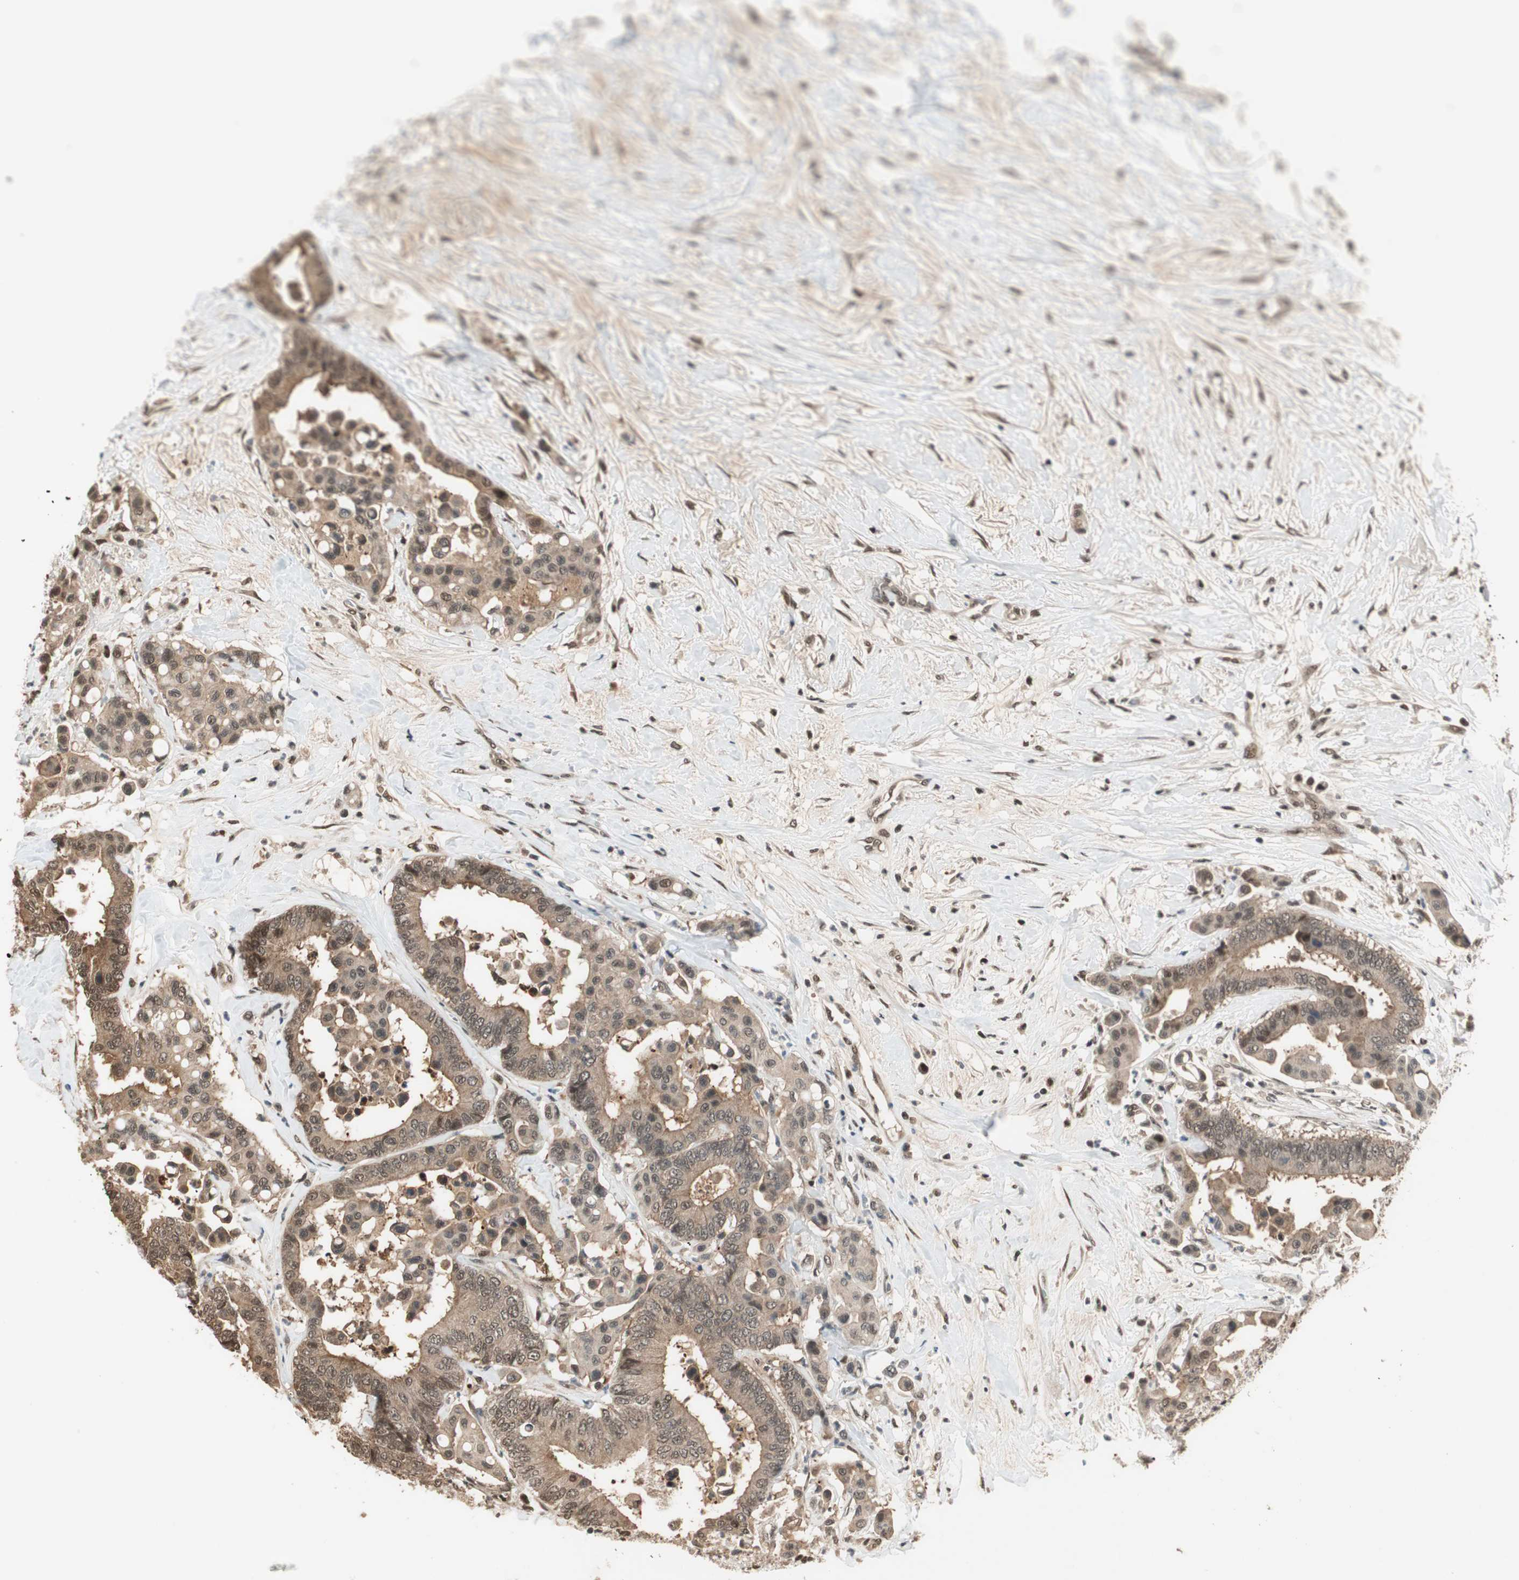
{"staining": {"intensity": "weak", "quantity": ">75%", "location": "cytoplasmic/membranous,nuclear"}, "tissue": "colorectal cancer", "cell_type": "Tumor cells", "image_type": "cancer", "snomed": [{"axis": "morphology", "description": "Normal tissue, NOS"}, {"axis": "morphology", "description": "Adenocarcinoma, NOS"}, {"axis": "topography", "description": "Colon"}], "caption": "High-power microscopy captured an immunohistochemistry (IHC) photomicrograph of colorectal cancer (adenocarcinoma), revealing weak cytoplasmic/membranous and nuclear staining in approximately >75% of tumor cells. Immunohistochemistry stains the protein in brown and the nuclei are stained blue.", "gene": "ZNF701", "patient": {"sex": "male", "age": 82}}